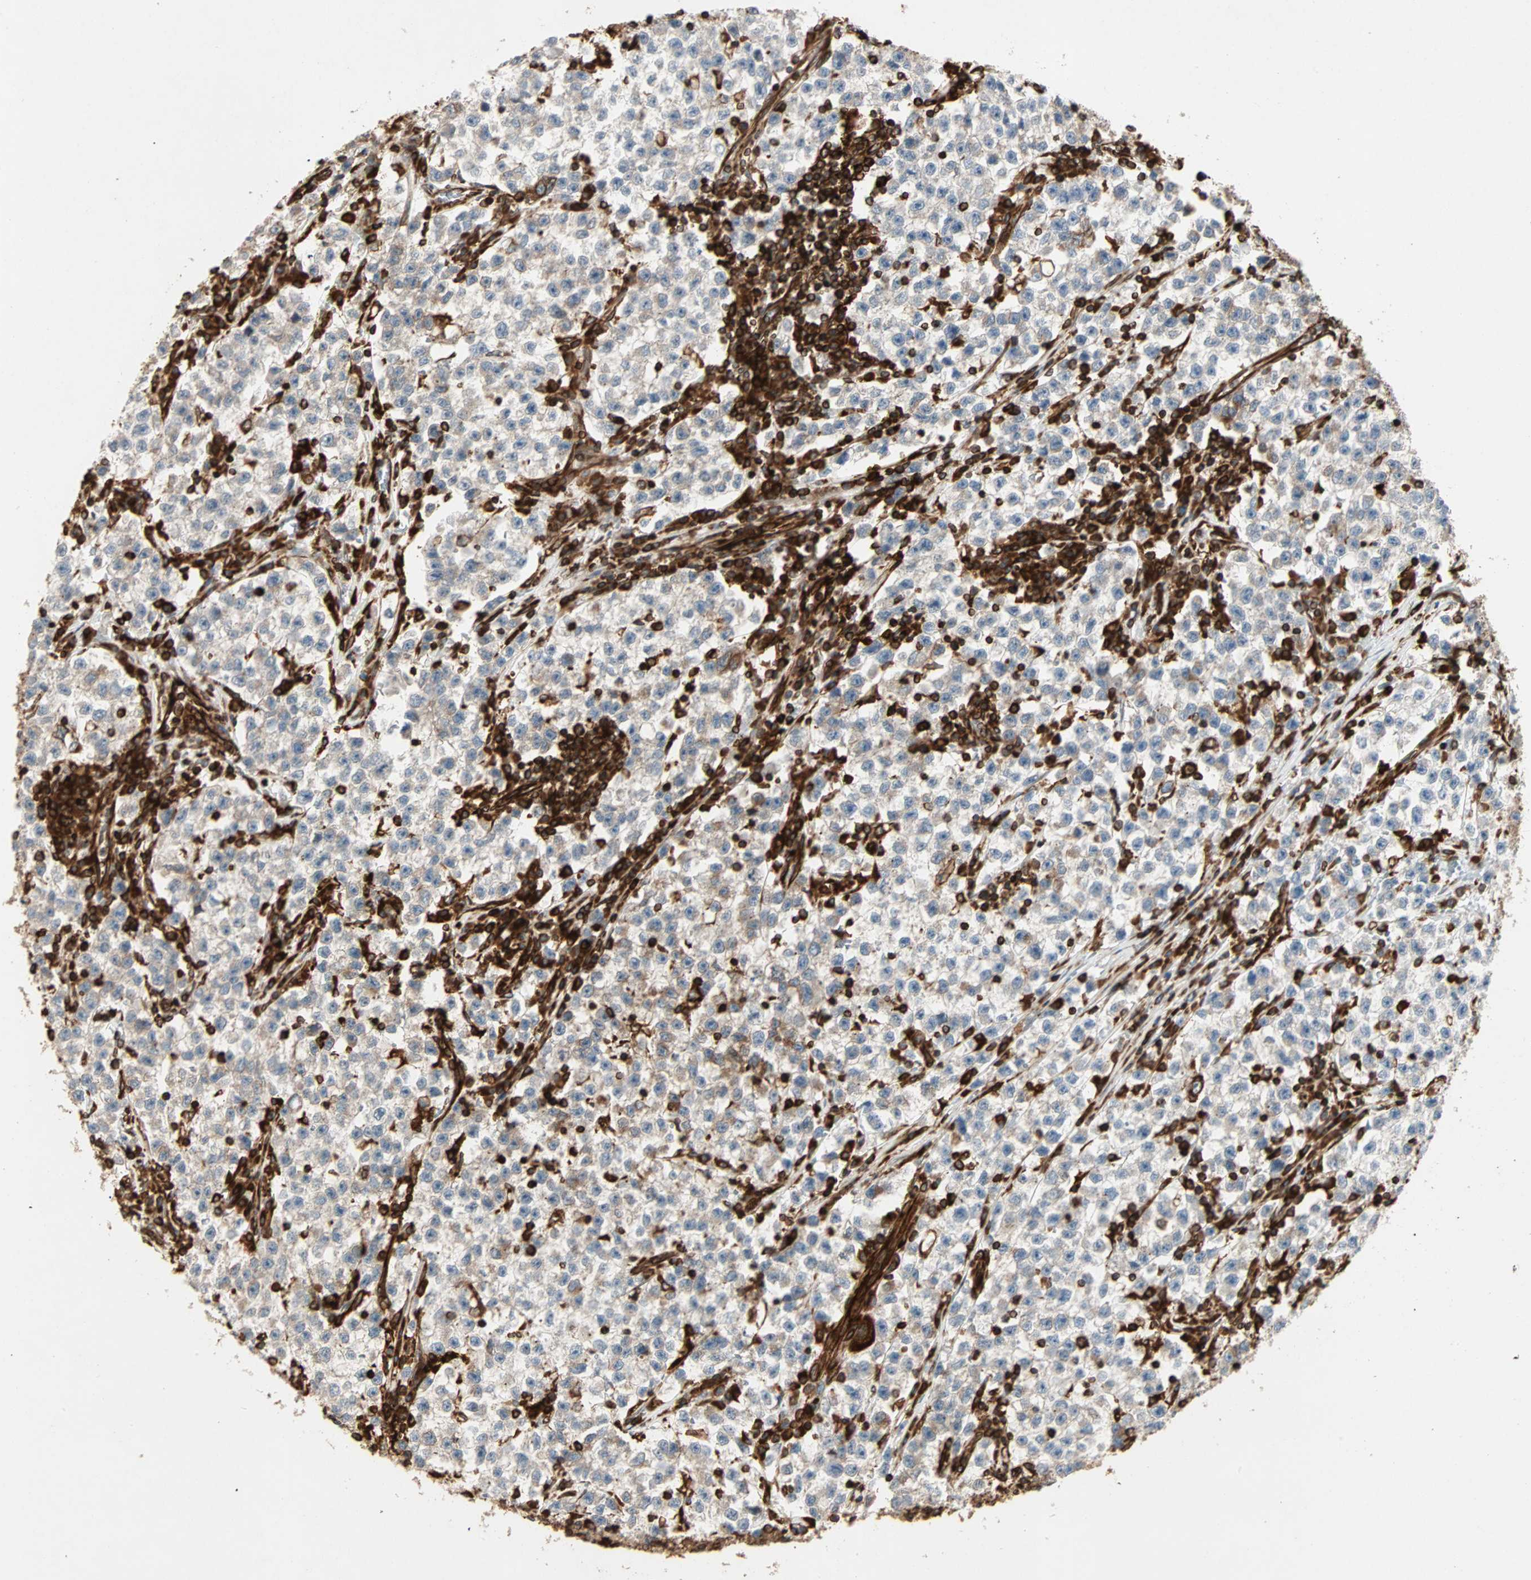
{"staining": {"intensity": "weak", "quantity": ">75%", "location": "cytoplasmic/membranous"}, "tissue": "testis cancer", "cell_type": "Tumor cells", "image_type": "cancer", "snomed": [{"axis": "morphology", "description": "Seminoma, NOS"}, {"axis": "topography", "description": "Testis"}], "caption": "Immunohistochemistry (DAB) staining of human testis cancer (seminoma) shows weak cytoplasmic/membranous protein expression in approximately >75% of tumor cells.", "gene": "TAPBP", "patient": {"sex": "male", "age": 22}}